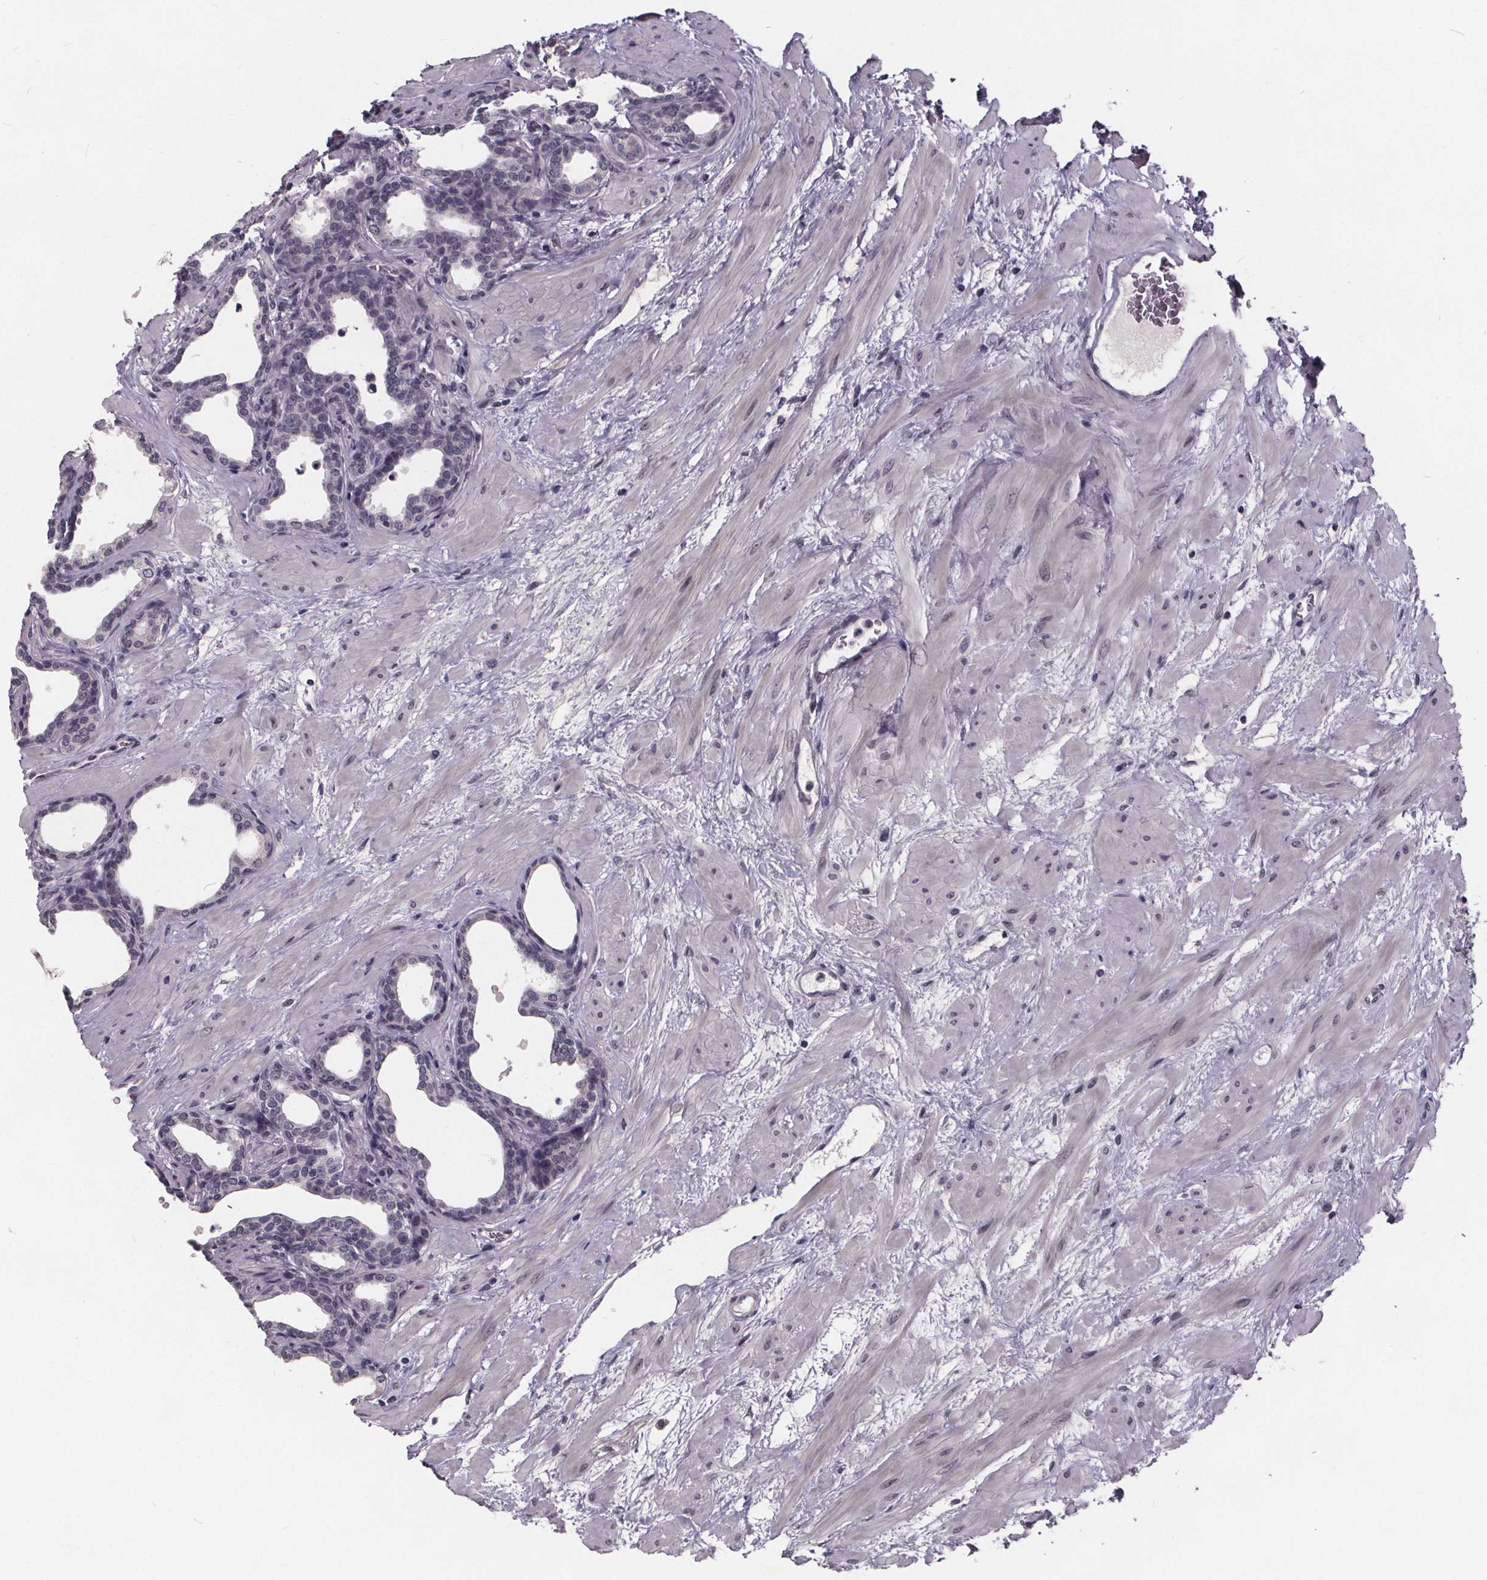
{"staining": {"intensity": "negative", "quantity": "none", "location": "none"}, "tissue": "prostate", "cell_type": "Glandular cells", "image_type": "normal", "snomed": [{"axis": "morphology", "description": "Normal tissue, NOS"}, {"axis": "topography", "description": "Prostate"}], "caption": "Immunohistochemistry (IHC) photomicrograph of normal prostate: human prostate stained with DAB (3,3'-diaminobenzidine) displays no significant protein expression in glandular cells. The staining was performed using DAB to visualize the protein expression in brown, while the nuclei were stained in blue with hematoxylin (Magnification: 20x).", "gene": "FAM181B", "patient": {"sex": "male", "age": 37}}